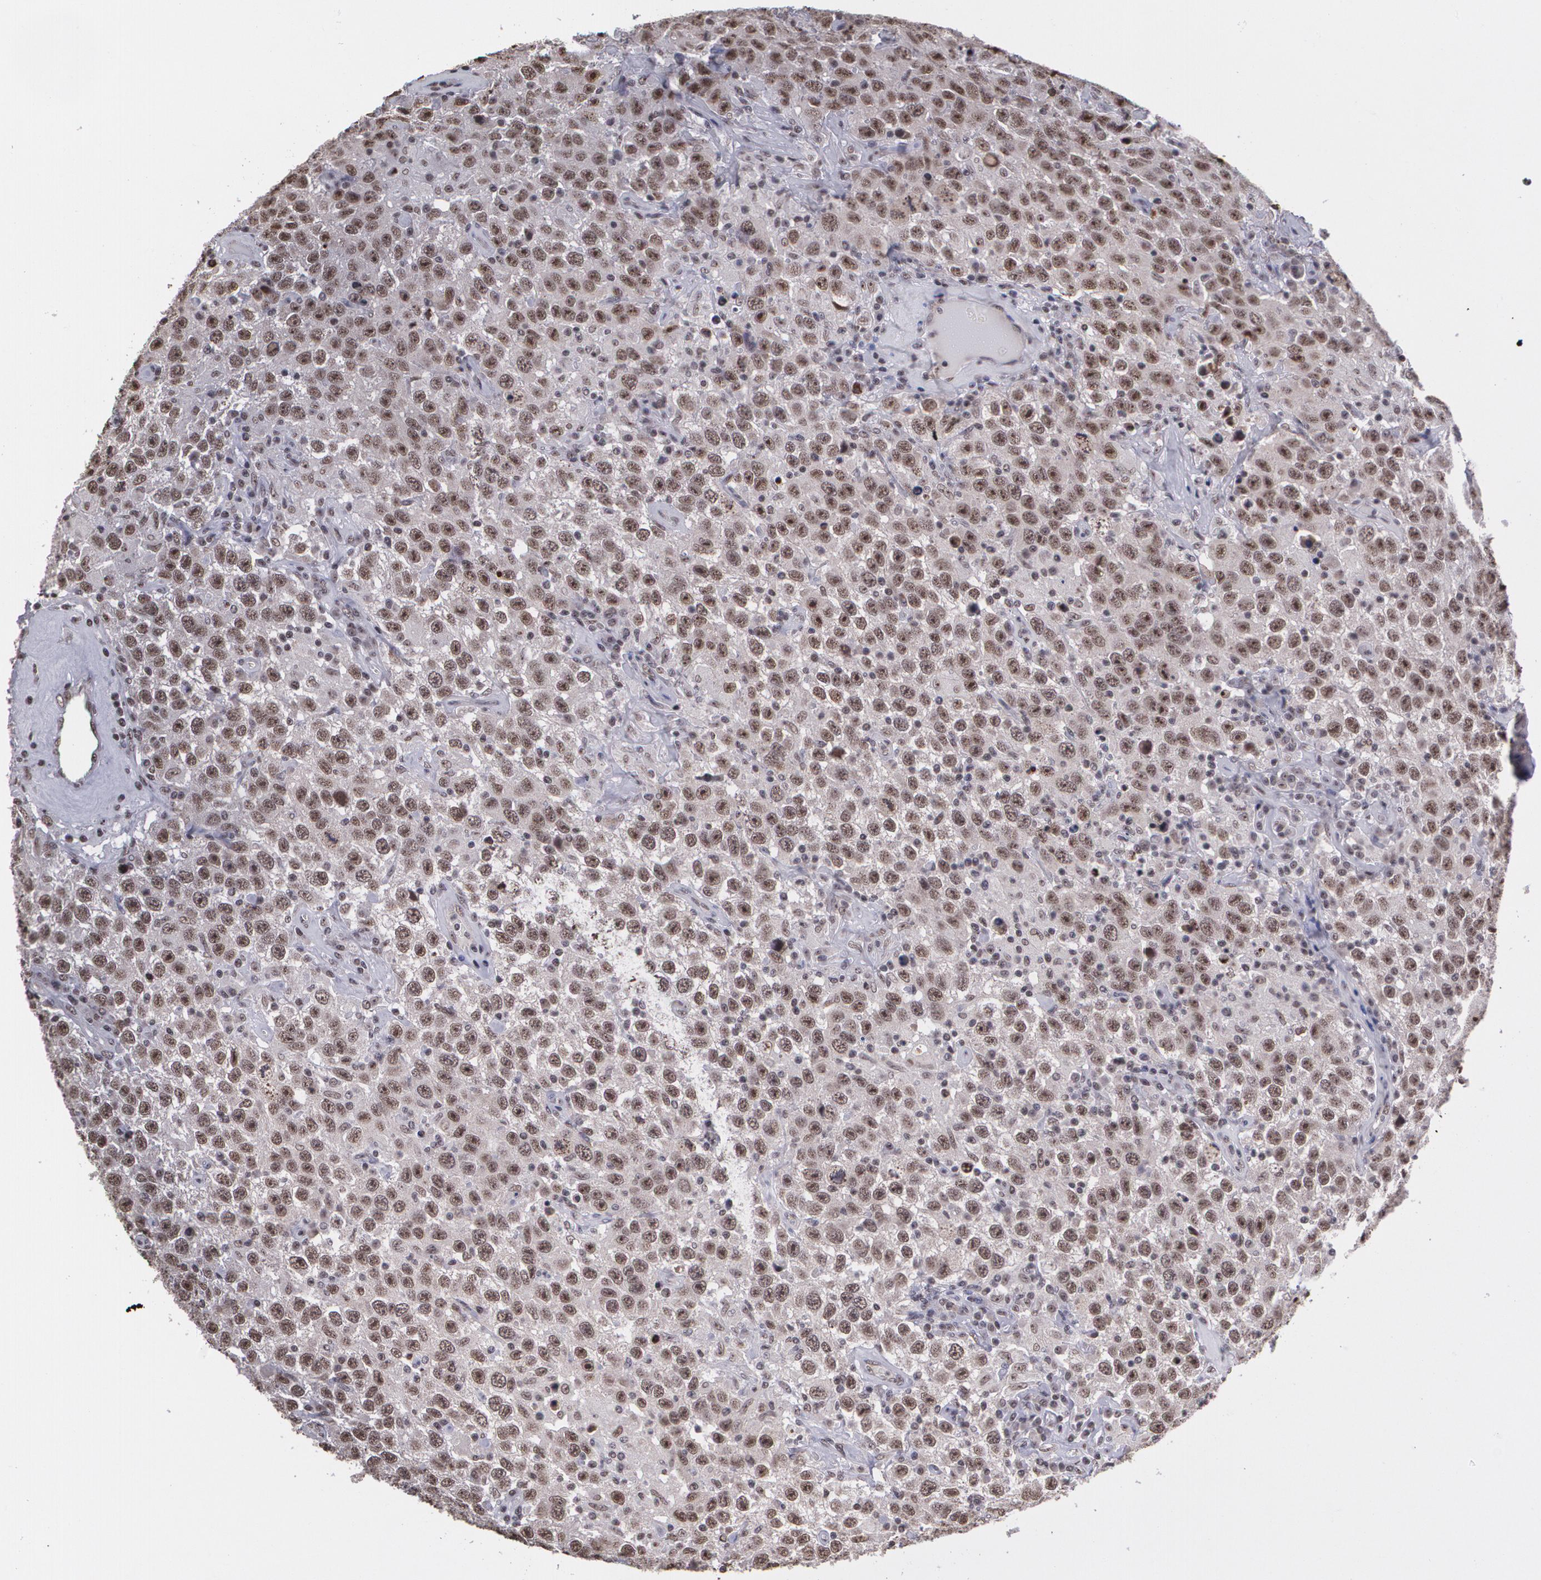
{"staining": {"intensity": "moderate", "quantity": ">75%", "location": "cytoplasmic/membranous,nuclear"}, "tissue": "testis cancer", "cell_type": "Tumor cells", "image_type": "cancer", "snomed": [{"axis": "morphology", "description": "Seminoma, NOS"}, {"axis": "topography", "description": "Testis"}], "caption": "Testis cancer stained with a protein marker displays moderate staining in tumor cells.", "gene": "C6orf15", "patient": {"sex": "male", "age": 41}}